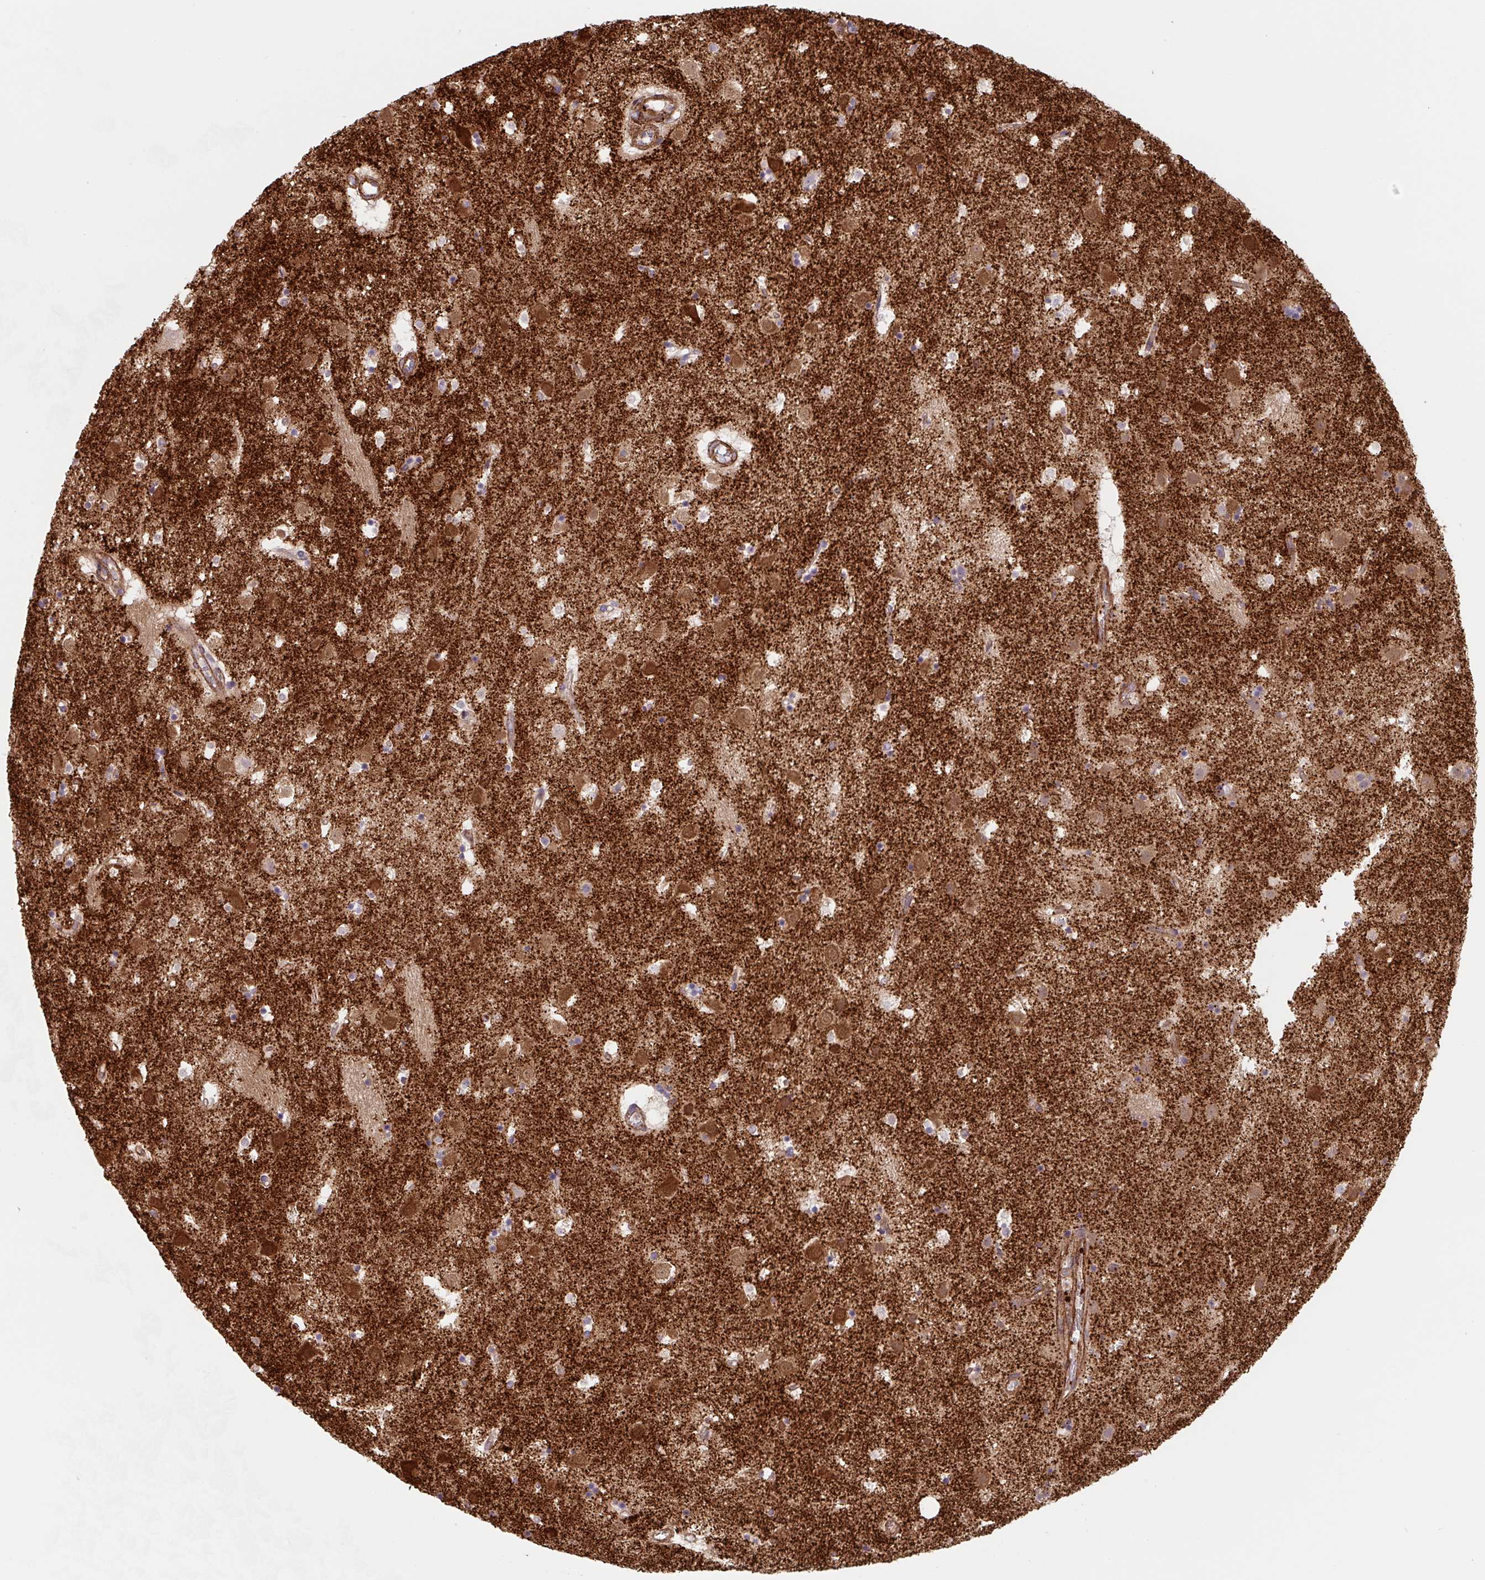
{"staining": {"intensity": "moderate", "quantity": ">75%", "location": "cytoplasmic/membranous,nuclear"}, "tissue": "caudate", "cell_type": "Glial cells", "image_type": "normal", "snomed": [{"axis": "morphology", "description": "Normal tissue, NOS"}, {"axis": "topography", "description": "Lateral ventricle wall"}], "caption": "Glial cells show medium levels of moderate cytoplasmic/membranous,nuclear positivity in approximately >75% of cells in normal human caudate.", "gene": "DHFR2", "patient": {"sex": "male", "age": 58}}